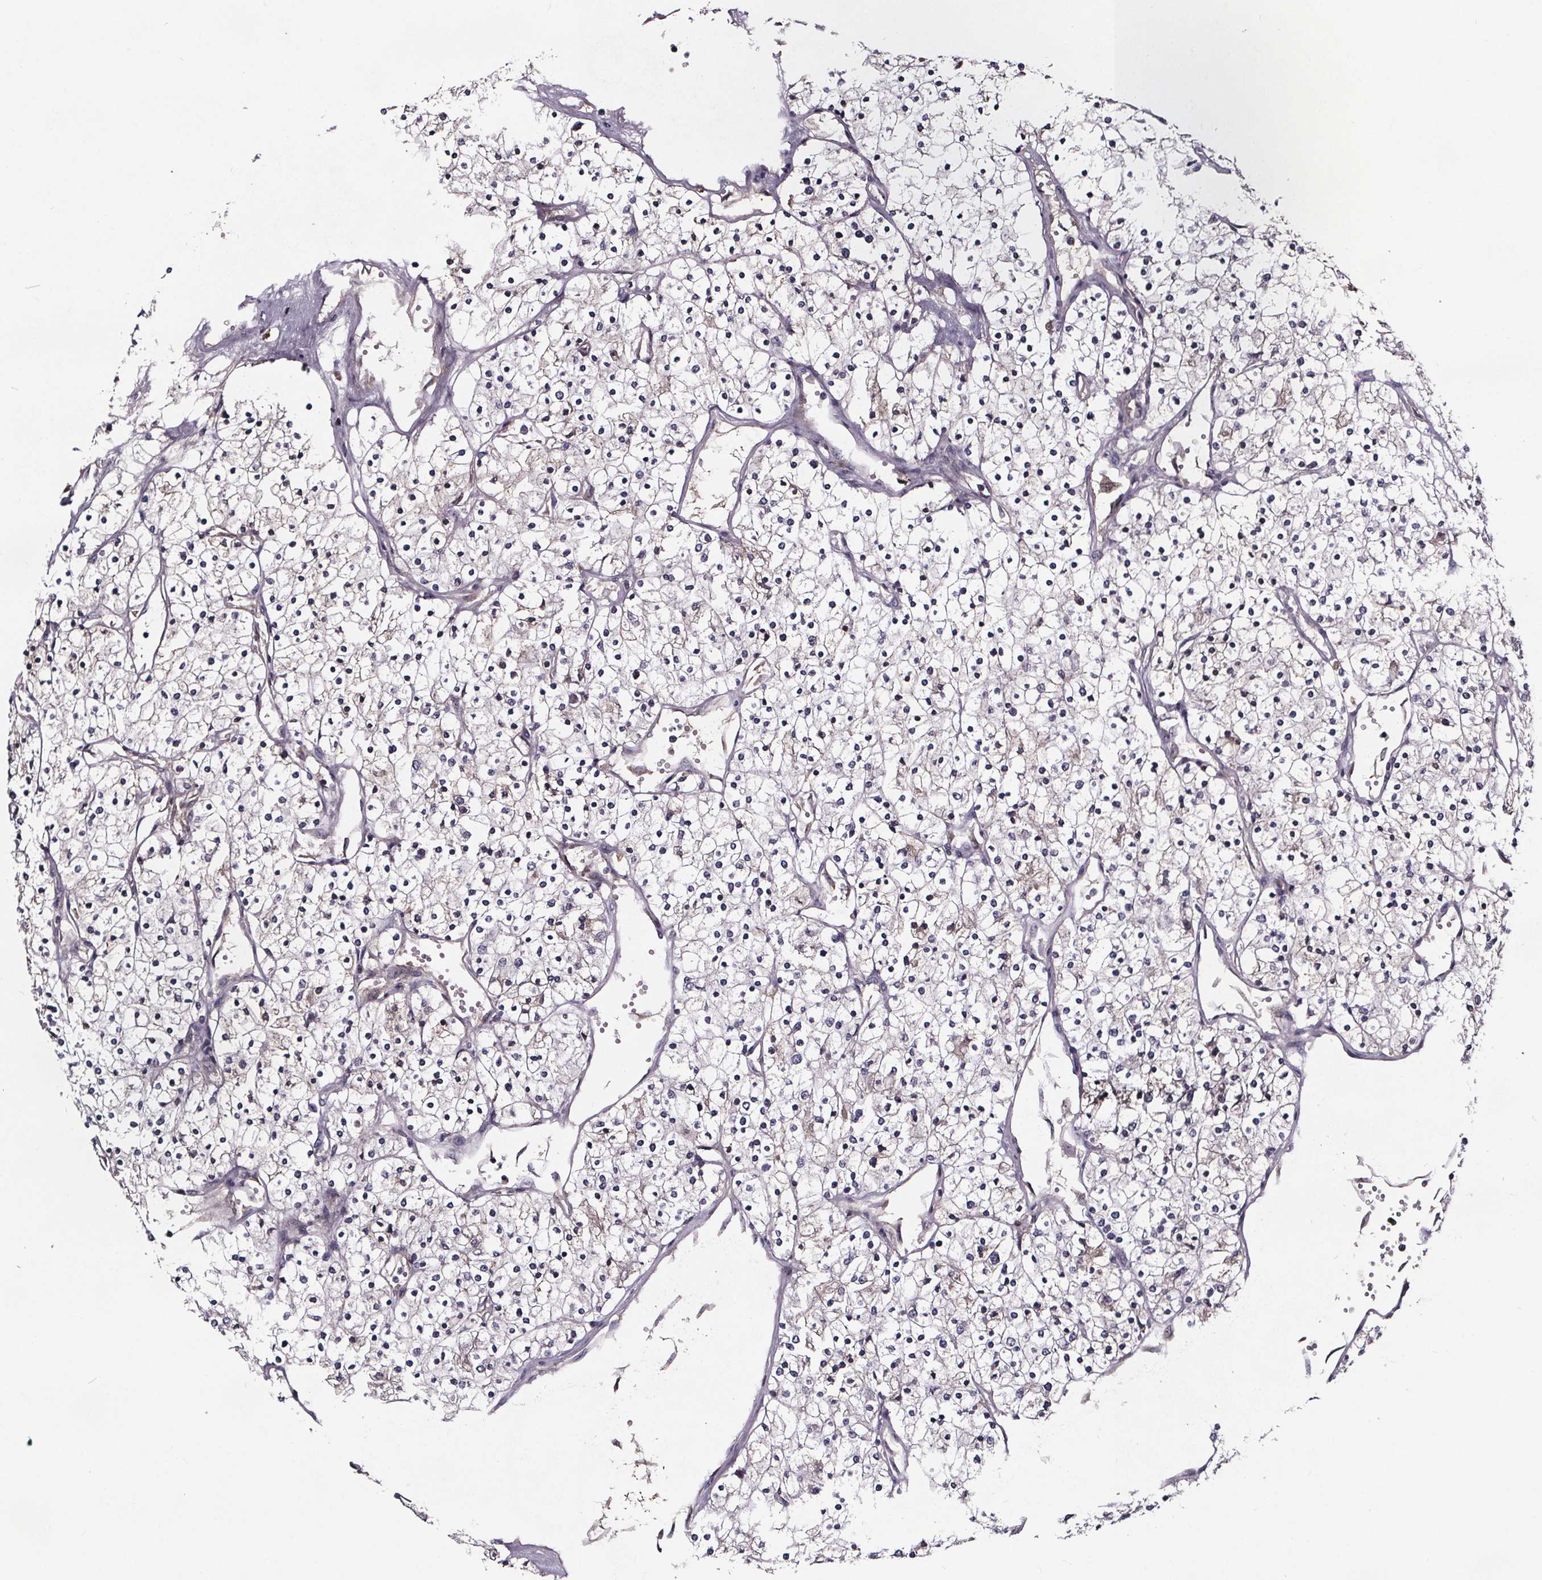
{"staining": {"intensity": "negative", "quantity": "none", "location": "none"}, "tissue": "renal cancer", "cell_type": "Tumor cells", "image_type": "cancer", "snomed": [{"axis": "morphology", "description": "Adenocarcinoma, NOS"}, {"axis": "topography", "description": "Kidney"}], "caption": "Immunohistochemistry of renal cancer (adenocarcinoma) displays no expression in tumor cells.", "gene": "NPHP4", "patient": {"sex": "male", "age": 80}}